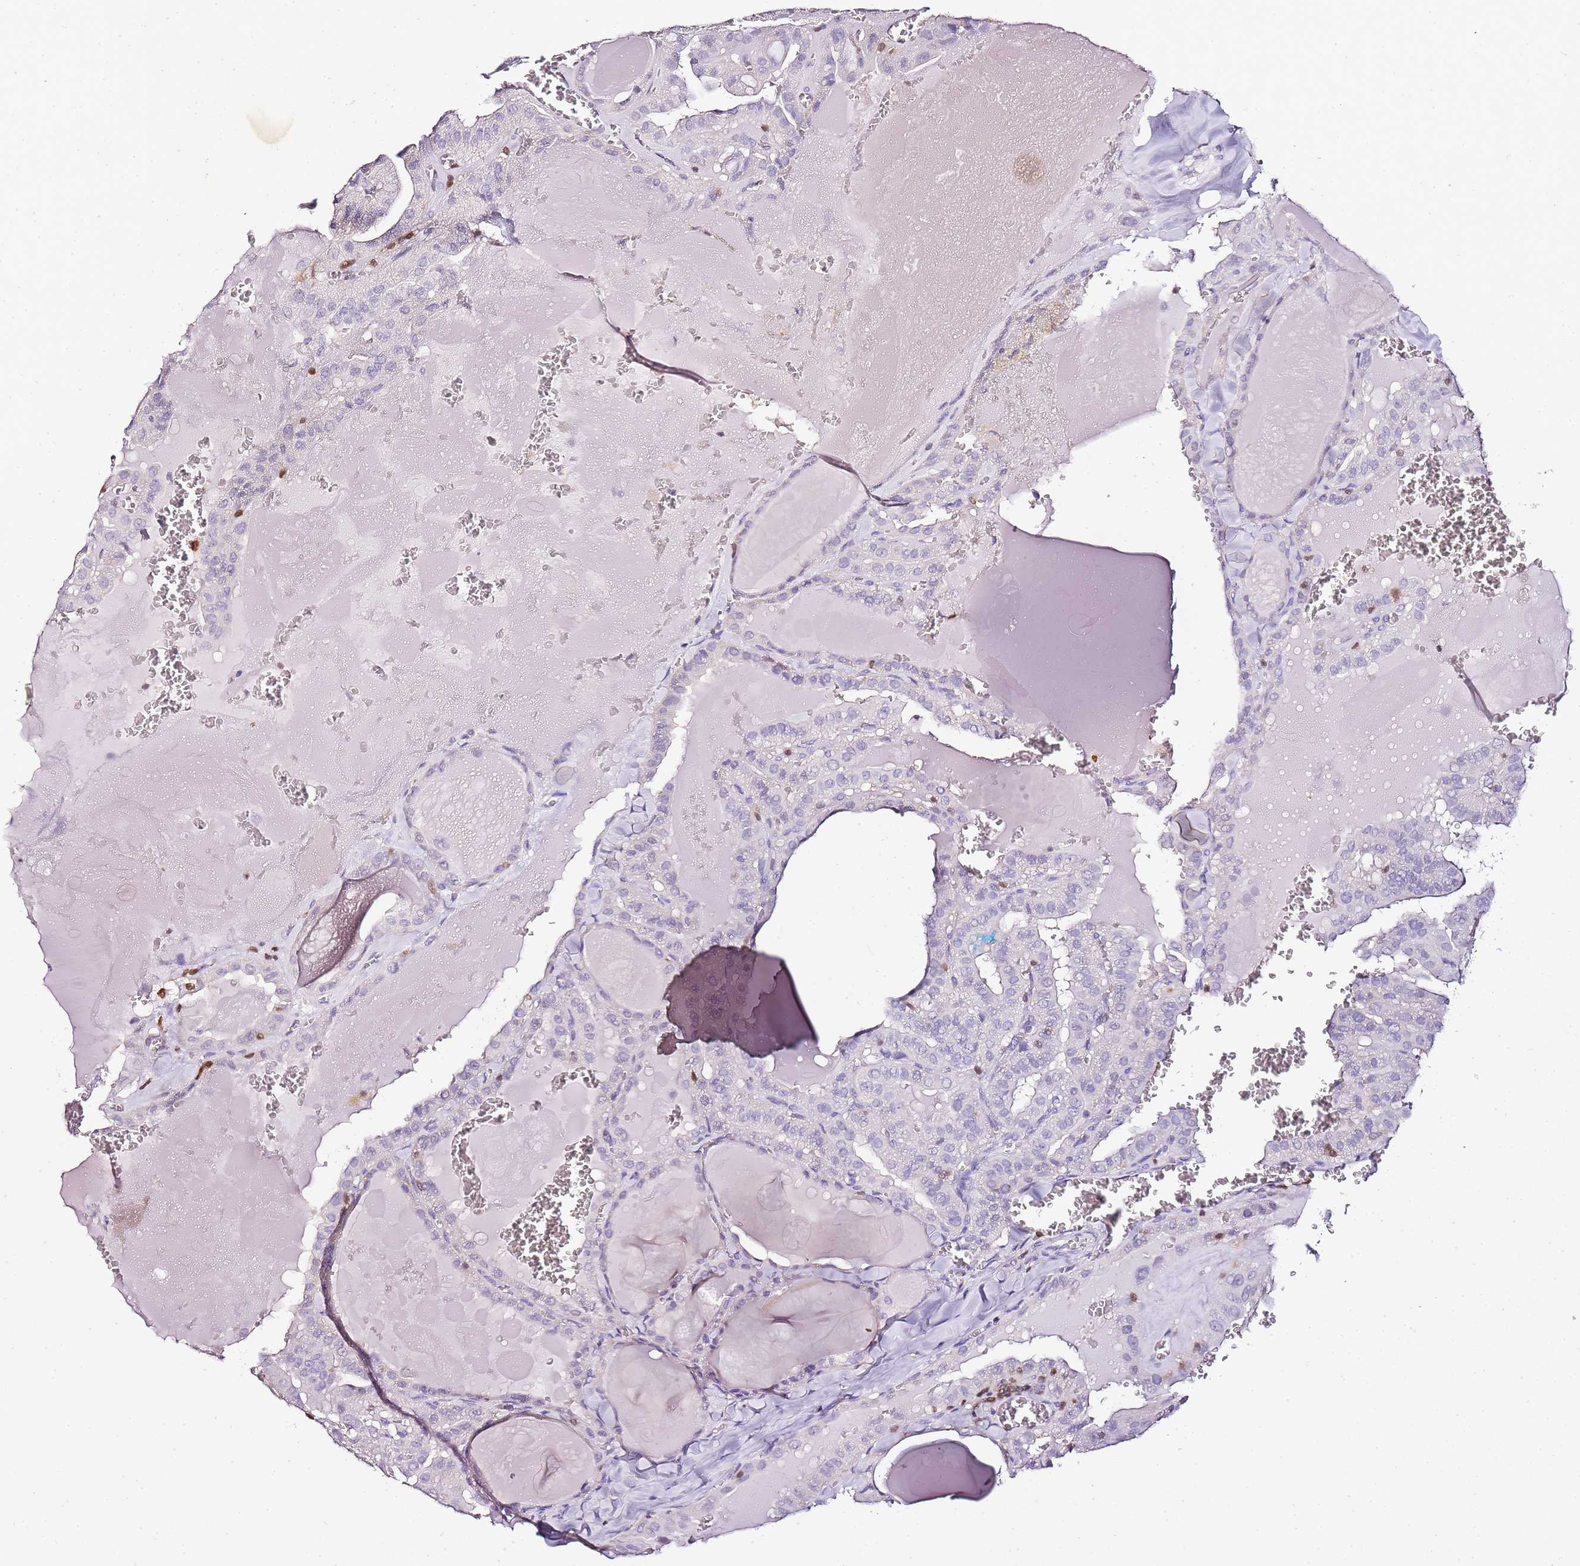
{"staining": {"intensity": "negative", "quantity": "none", "location": "none"}, "tissue": "thyroid cancer", "cell_type": "Tumor cells", "image_type": "cancer", "snomed": [{"axis": "morphology", "description": "Papillary adenocarcinoma, NOS"}, {"axis": "topography", "description": "Thyroid gland"}], "caption": "Immunohistochemistry (IHC) photomicrograph of neoplastic tissue: thyroid cancer stained with DAB shows no significant protein positivity in tumor cells.", "gene": "ZBP1", "patient": {"sex": "male", "age": 52}}